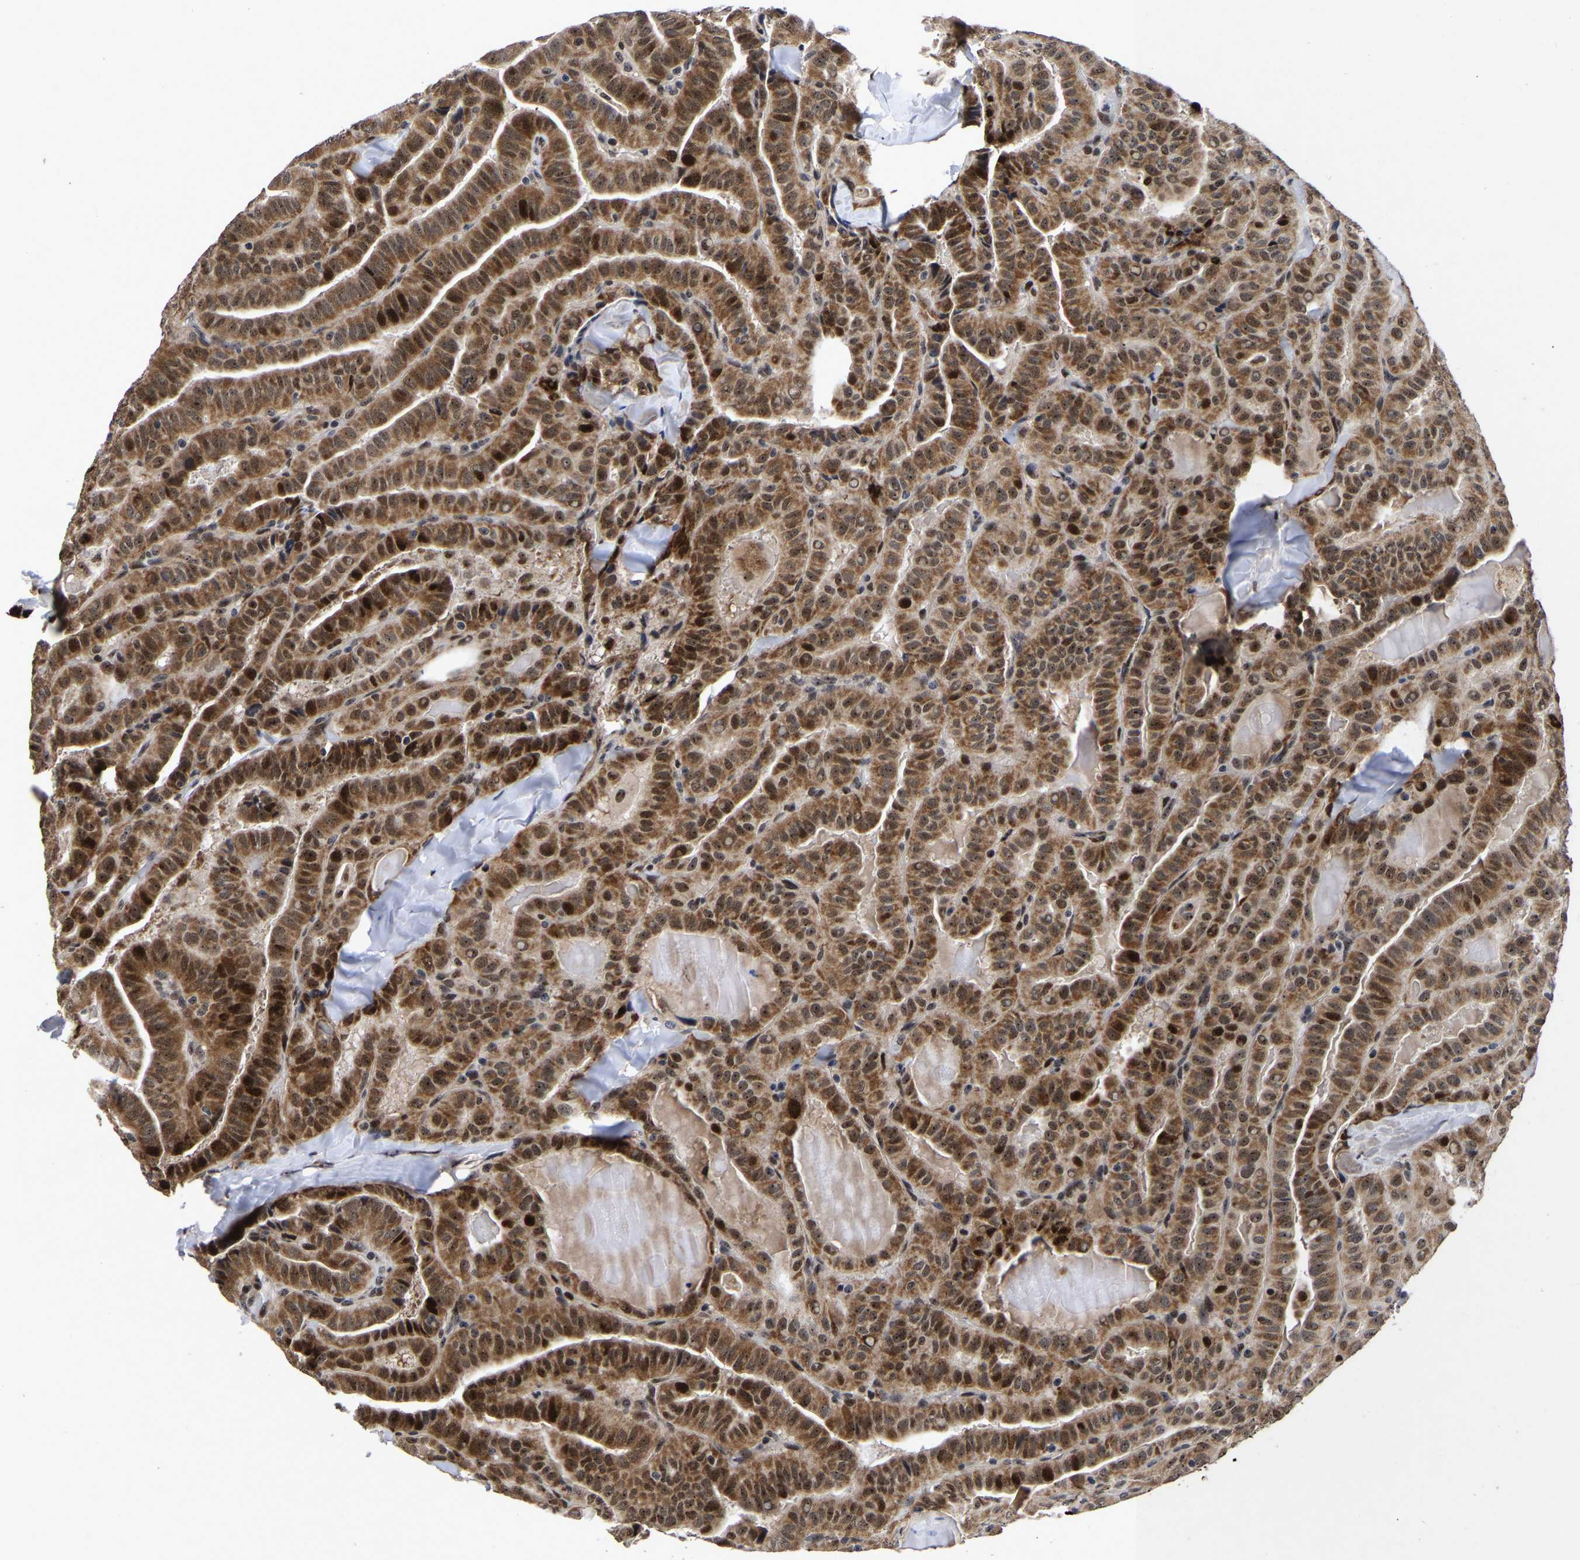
{"staining": {"intensity": "strong", "quantity": ">75%", "location": "cytoplasmic/membranous,nuclear"}, "tissue": "thyroid cancer", "cell_type": "Tumor cells", "image_type": "cancer", "snomed": [{"axis": "morphology", "description": "Papillary adenocarcinoma, NOS"}, {"axis": "topography", "description": "Thyroid gland"}], "caption": "Immunohistochemistry (DAB (3,3'-diaminobenzidine)) staining of thyroid cancer reveals strong cytoplasmic/membranous and nuclear protein staining in about >75% of tumor cells.", "gene": "JUNB", "patient": {"sex": "male", "age": 77}}